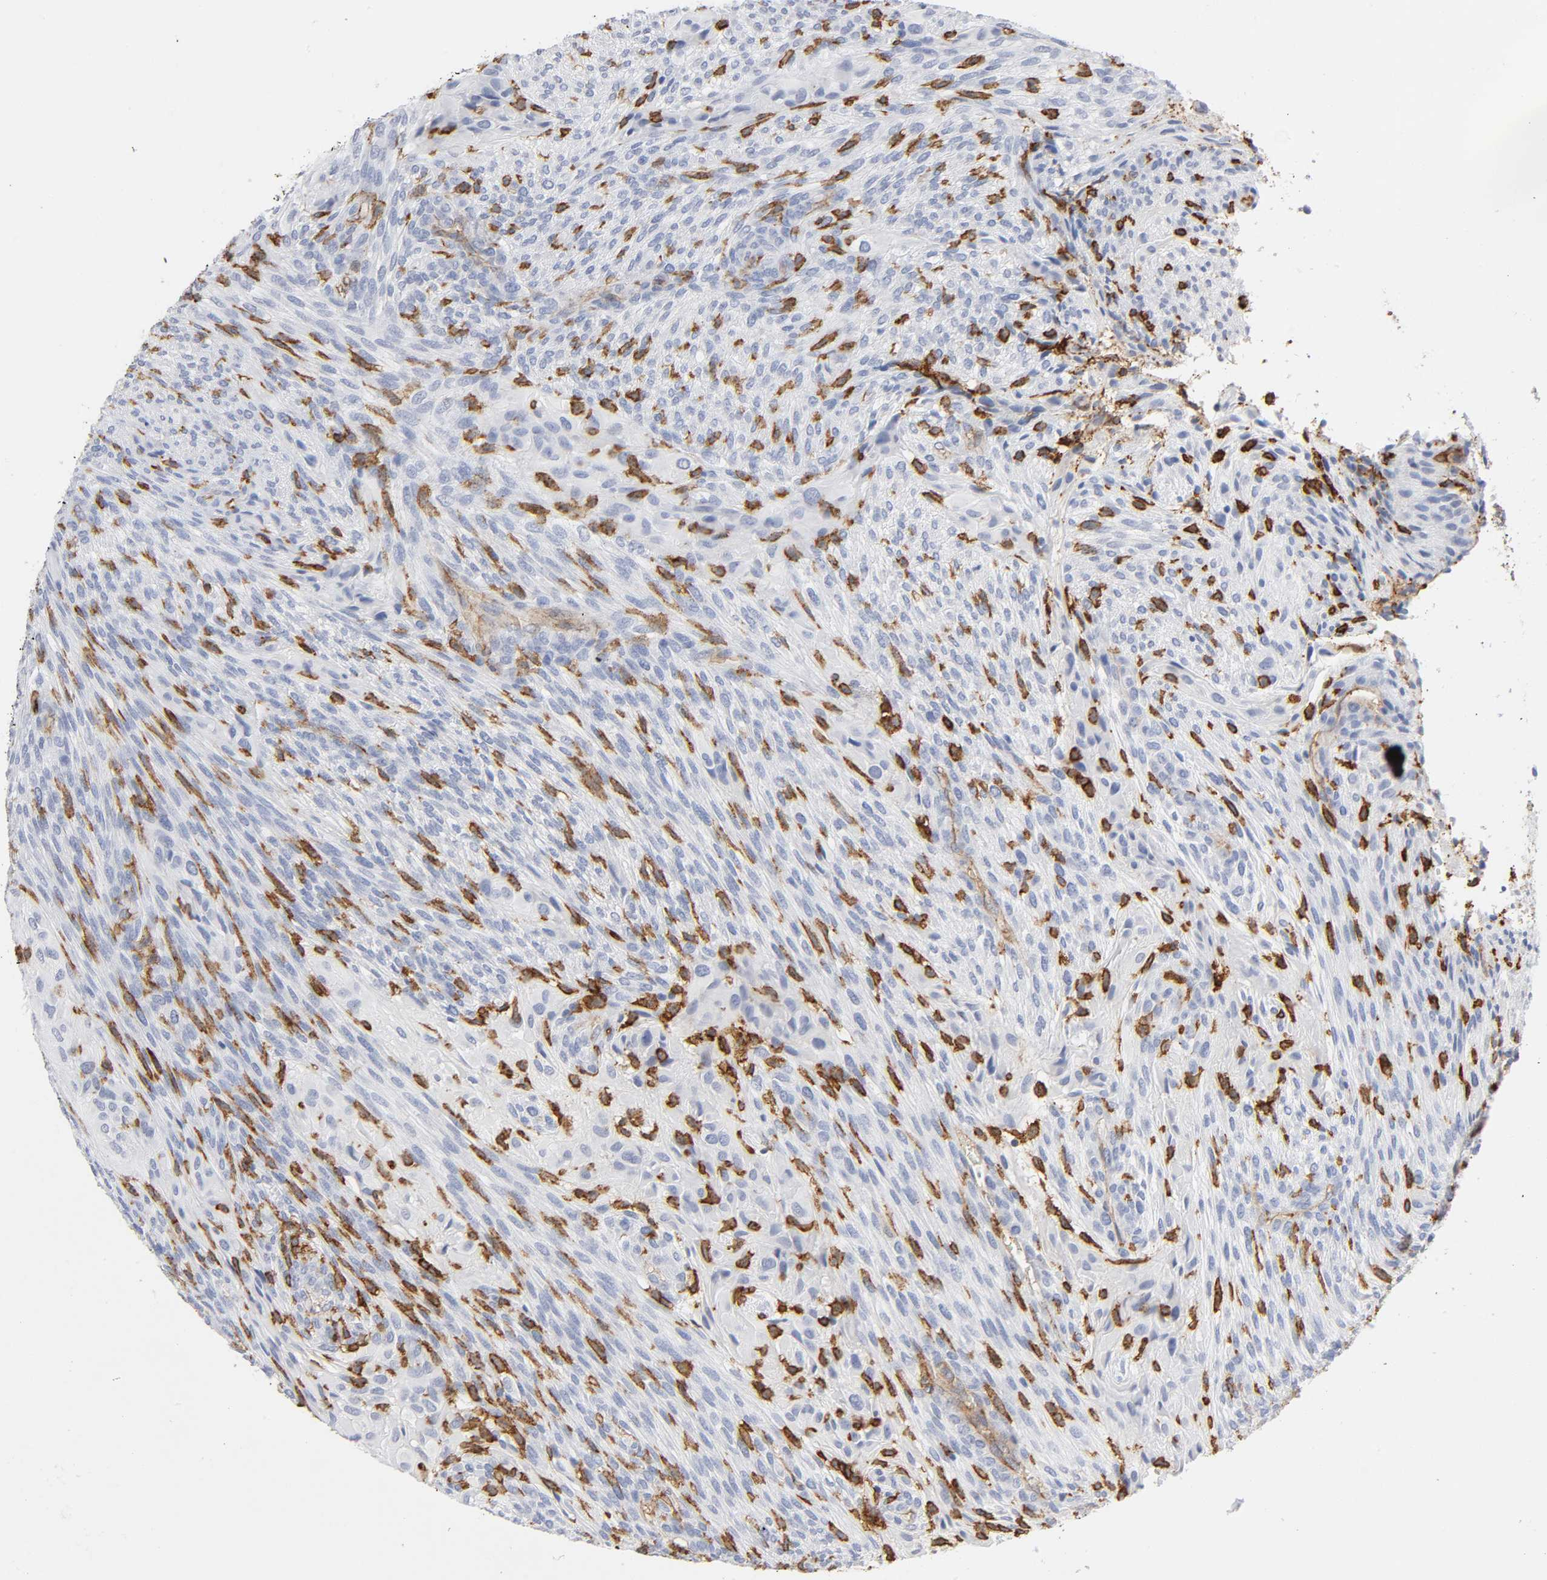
{"staining": {"intensity": "moderate", "quantity": "<25%", "location": "cytoplasmic/membranous"}, "tissue": "glioma", "cell_type": "Tumor cells", "image_type": "cancer", "snomed": [{"axis": "morphology", "description": "Glioma, malignant, High grade"}, {"axis": "topography", "description": "Cerebral cortex"}], "caption": "This photomicrograph exhibits immunohistochemistry (IHC) staining of human glioma, with low moderate cytoplasmic/membranous positivity in about <25% of tumor cells.", "gene": "LYN", "patient": {"sex": "female", "age": 55}}